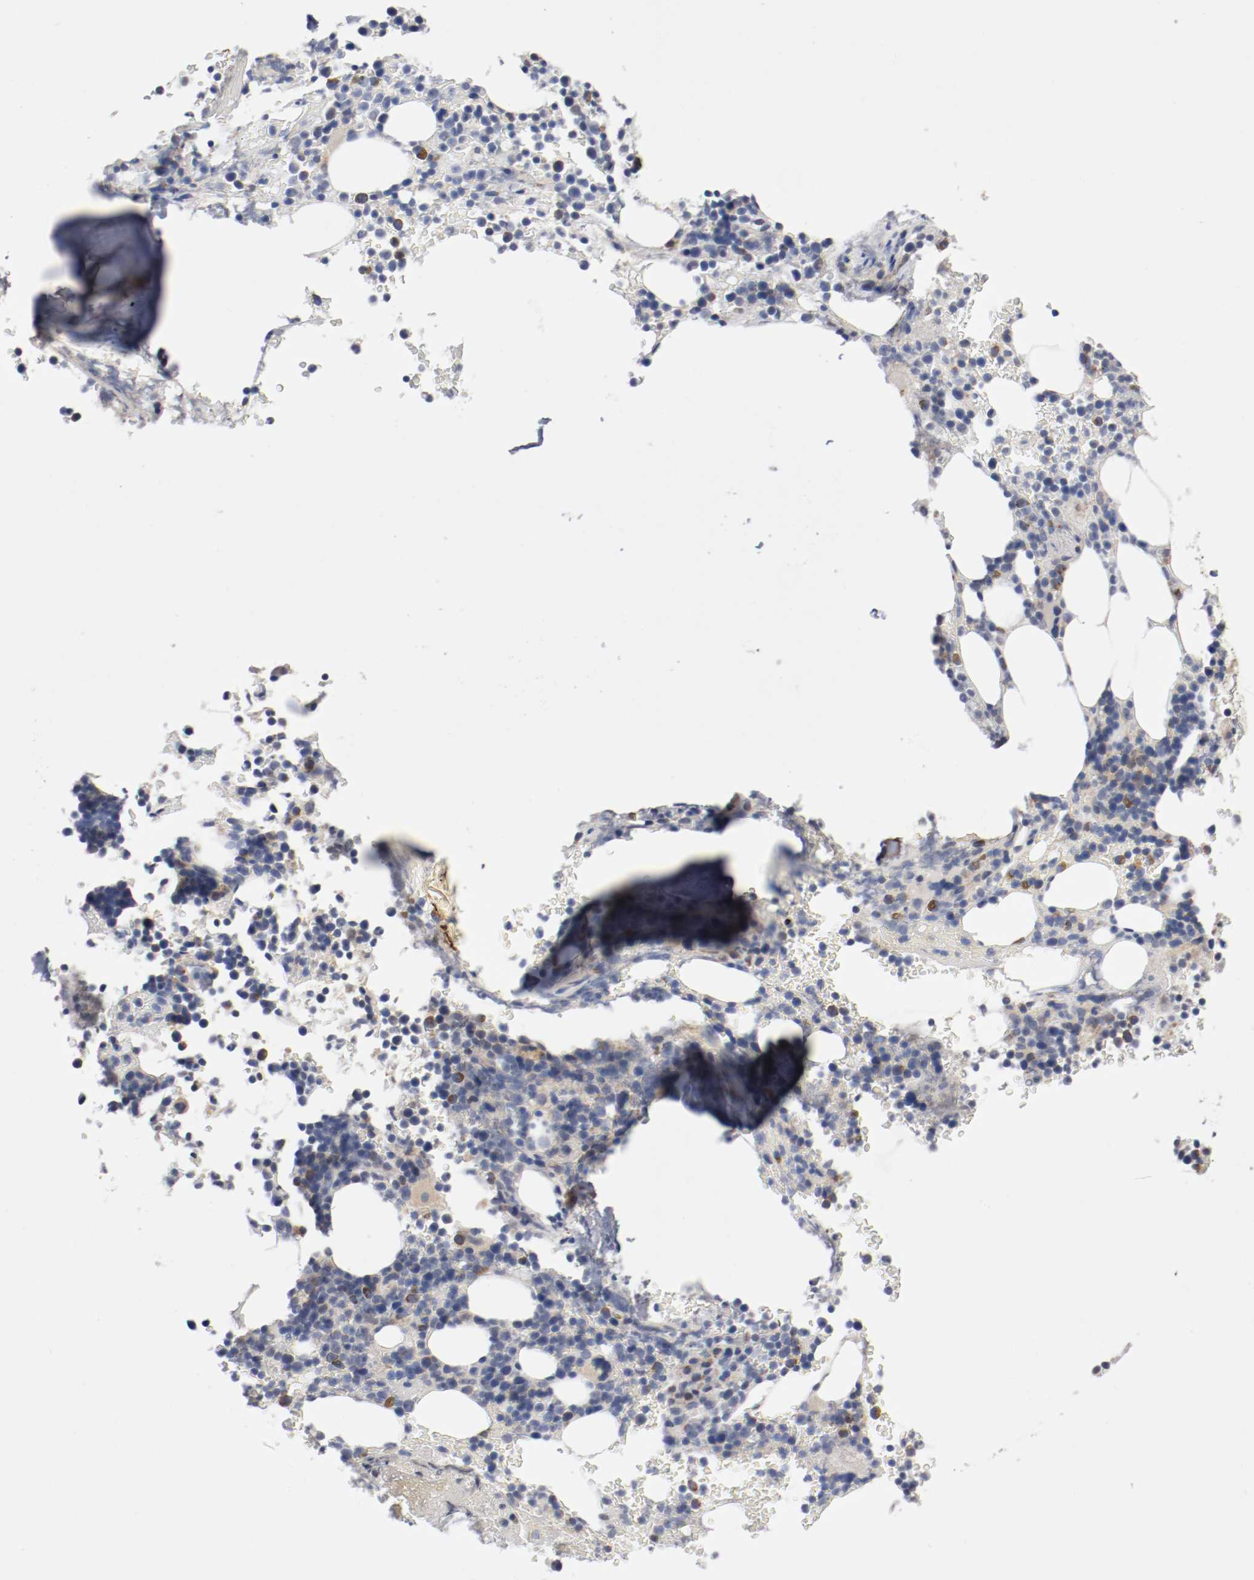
{"staining": {"intensity": "weak", "quantity": "<25%", "location": "cytoplasmic/membranous"}, "tissue": "bone marrow", "cell_type": "Hematopoietic cells", "image_type": "normal", "snomed": [{"axis": "morphology", "description": "Normal tissue, NOS"}, {"axis": "topography", "description": "Bone marrow"}], "caption": "This is an immunohistochemistry histopathology image of benign human bone marrow. There is no positivity in hematopoietic cells.", "gene": "PCSK6", "patient": {"sex": "female", "age": 73}}